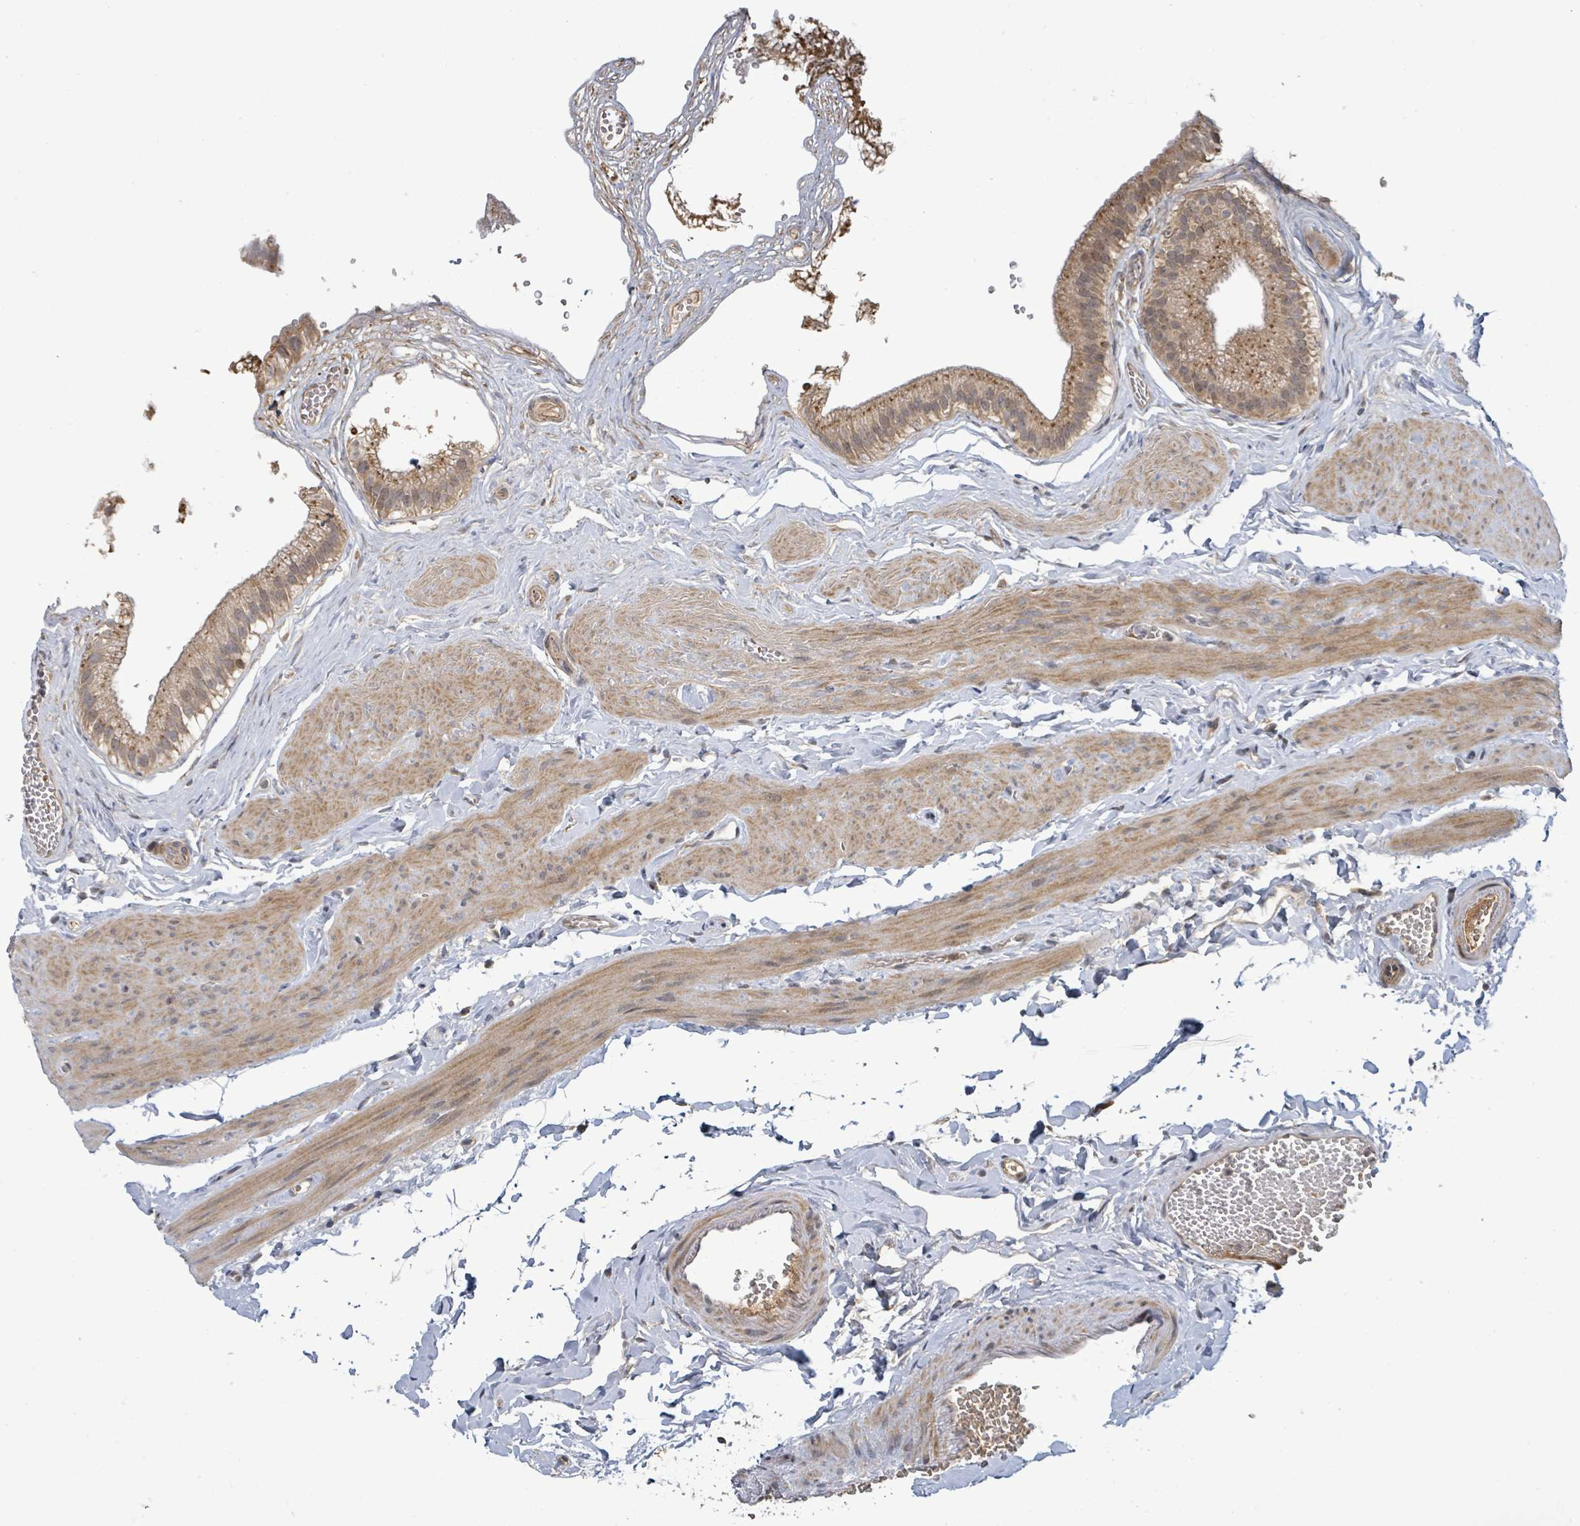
{"staining": {"intensity": "moderate", "quantity": ">75%", "location": "cytoplasmic/membranous"}, "tissue": "gallbladder", "cell_type": "Glandular cells", "image_type": "normal", "snomed": [{"axis": "morphology", "description": "Normal tissue, NOS"}, {"axis": "topography", "description": "Gallbladder"}], "caption": "Moderate cytoplasmic/membranous staining is seen in about >75% of glandular cells in normal gallbladder. The staining is performed using DAB (3,3'-diaminobenzidine) brown chromogen to label protein expression. The nuclei are counter-stained blue using hematoxylin.", "gene": "ITGA11", "patient": {"sex": "female", "age": 54}}